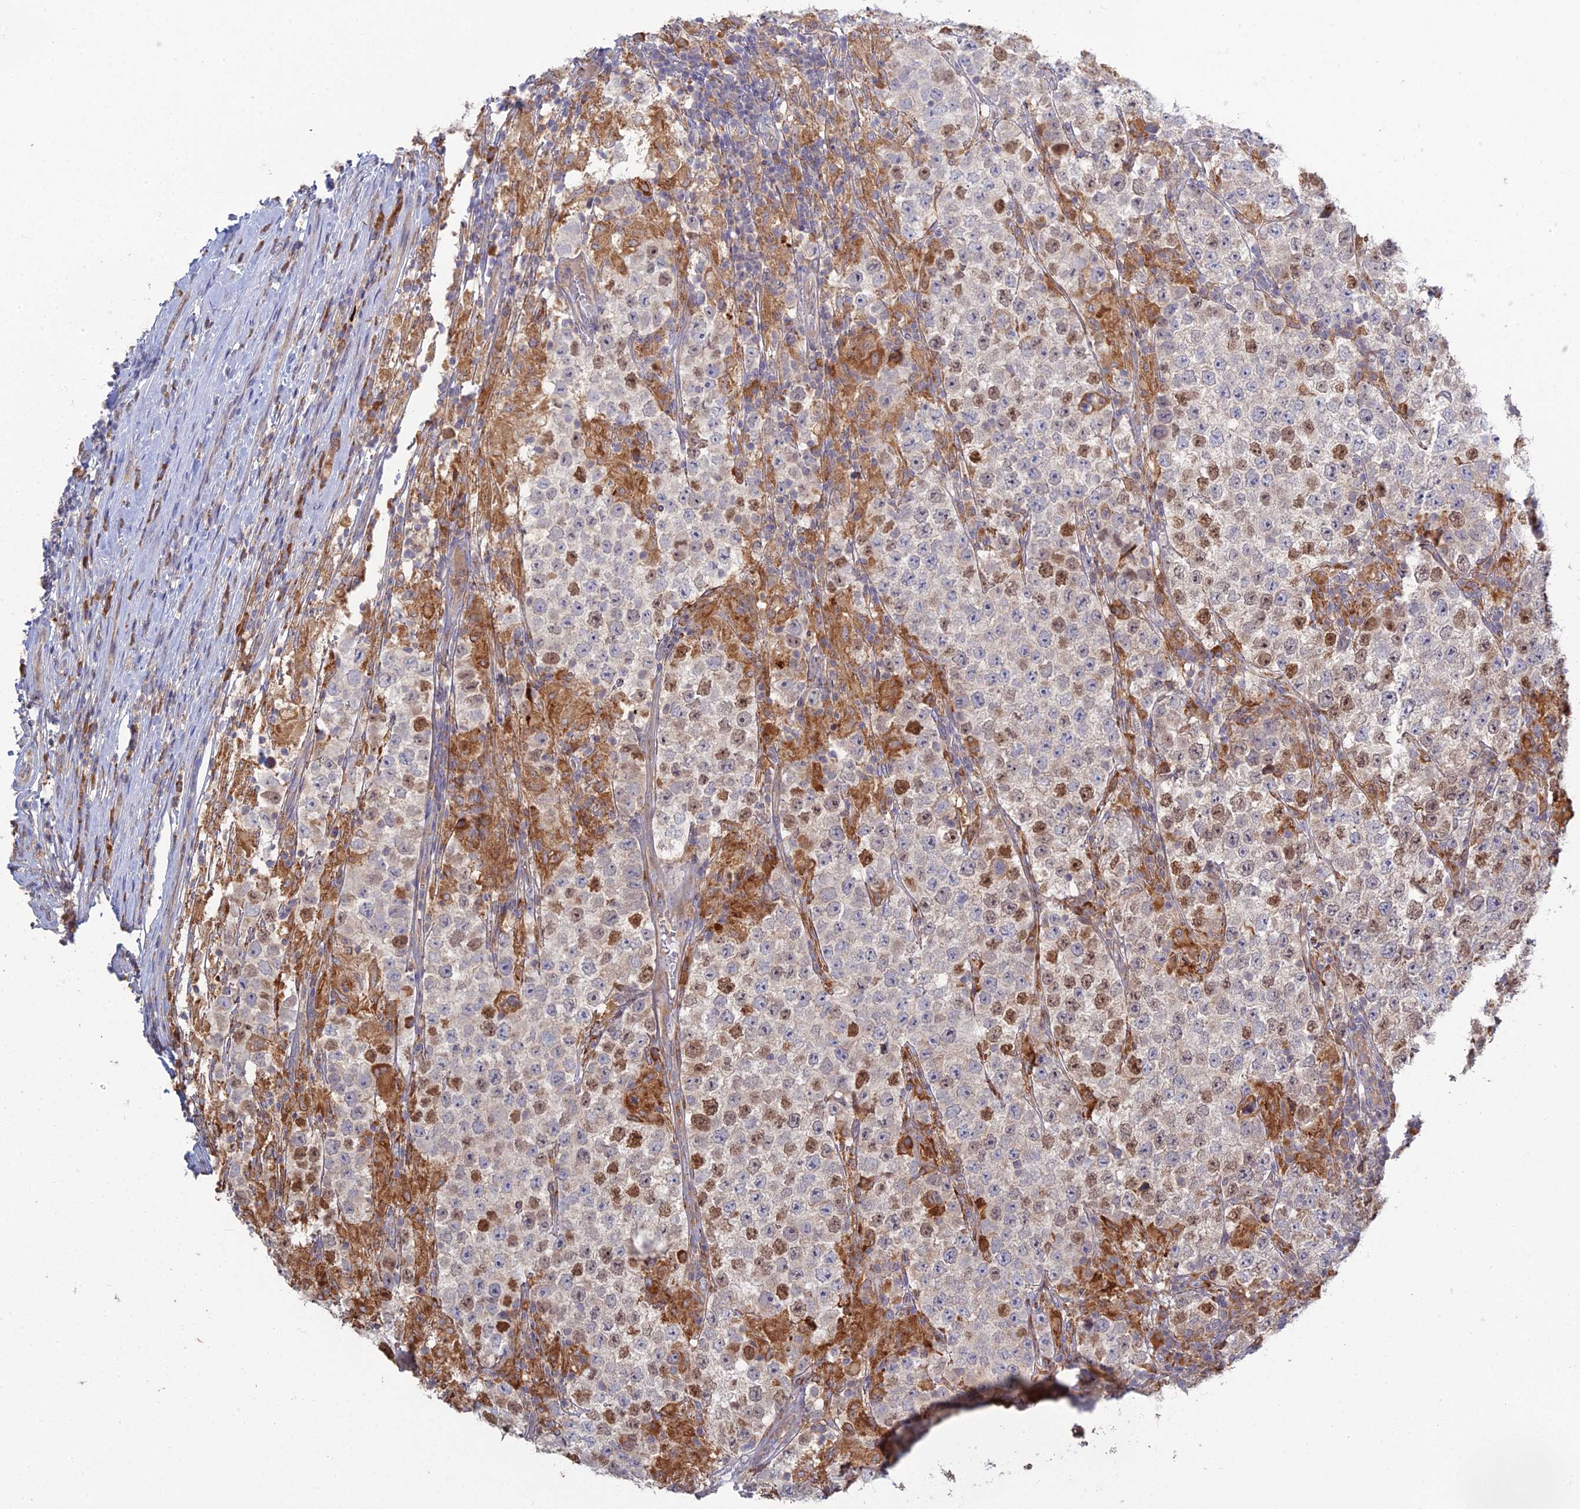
{"staining": {"intensity": "moderate", "quantity": "<25%", "location": "nuclear"}, "tissue": "testis cancer", "cell_type": "Tumor cells", "image_type": "cancer", "snomed": [{"axis": "morphology", "description": "Normal tissue, NOS"}, {"axis": "morphology", "description": "Urothelial carcinoma, High grade"}, {"axis": "morphology", "description": "Seminoma, NOS"}, {"axis": "morphology", "description": "Carcinoma, Embryonal, NOS"}, {"axis": "topography", "description": "Urinary bladder"}, {"axis": "topography", "description": "Testis"}], "caption": "Seminoma (testis) stained with DAB (3,3'-diaminobenzidine) IHC exhibits low levels of moderate nuclear positivity in about <25% of tumor cells.", "gene": "TRAPPC6A", "patient": {"sex": "male", "age": 41}}